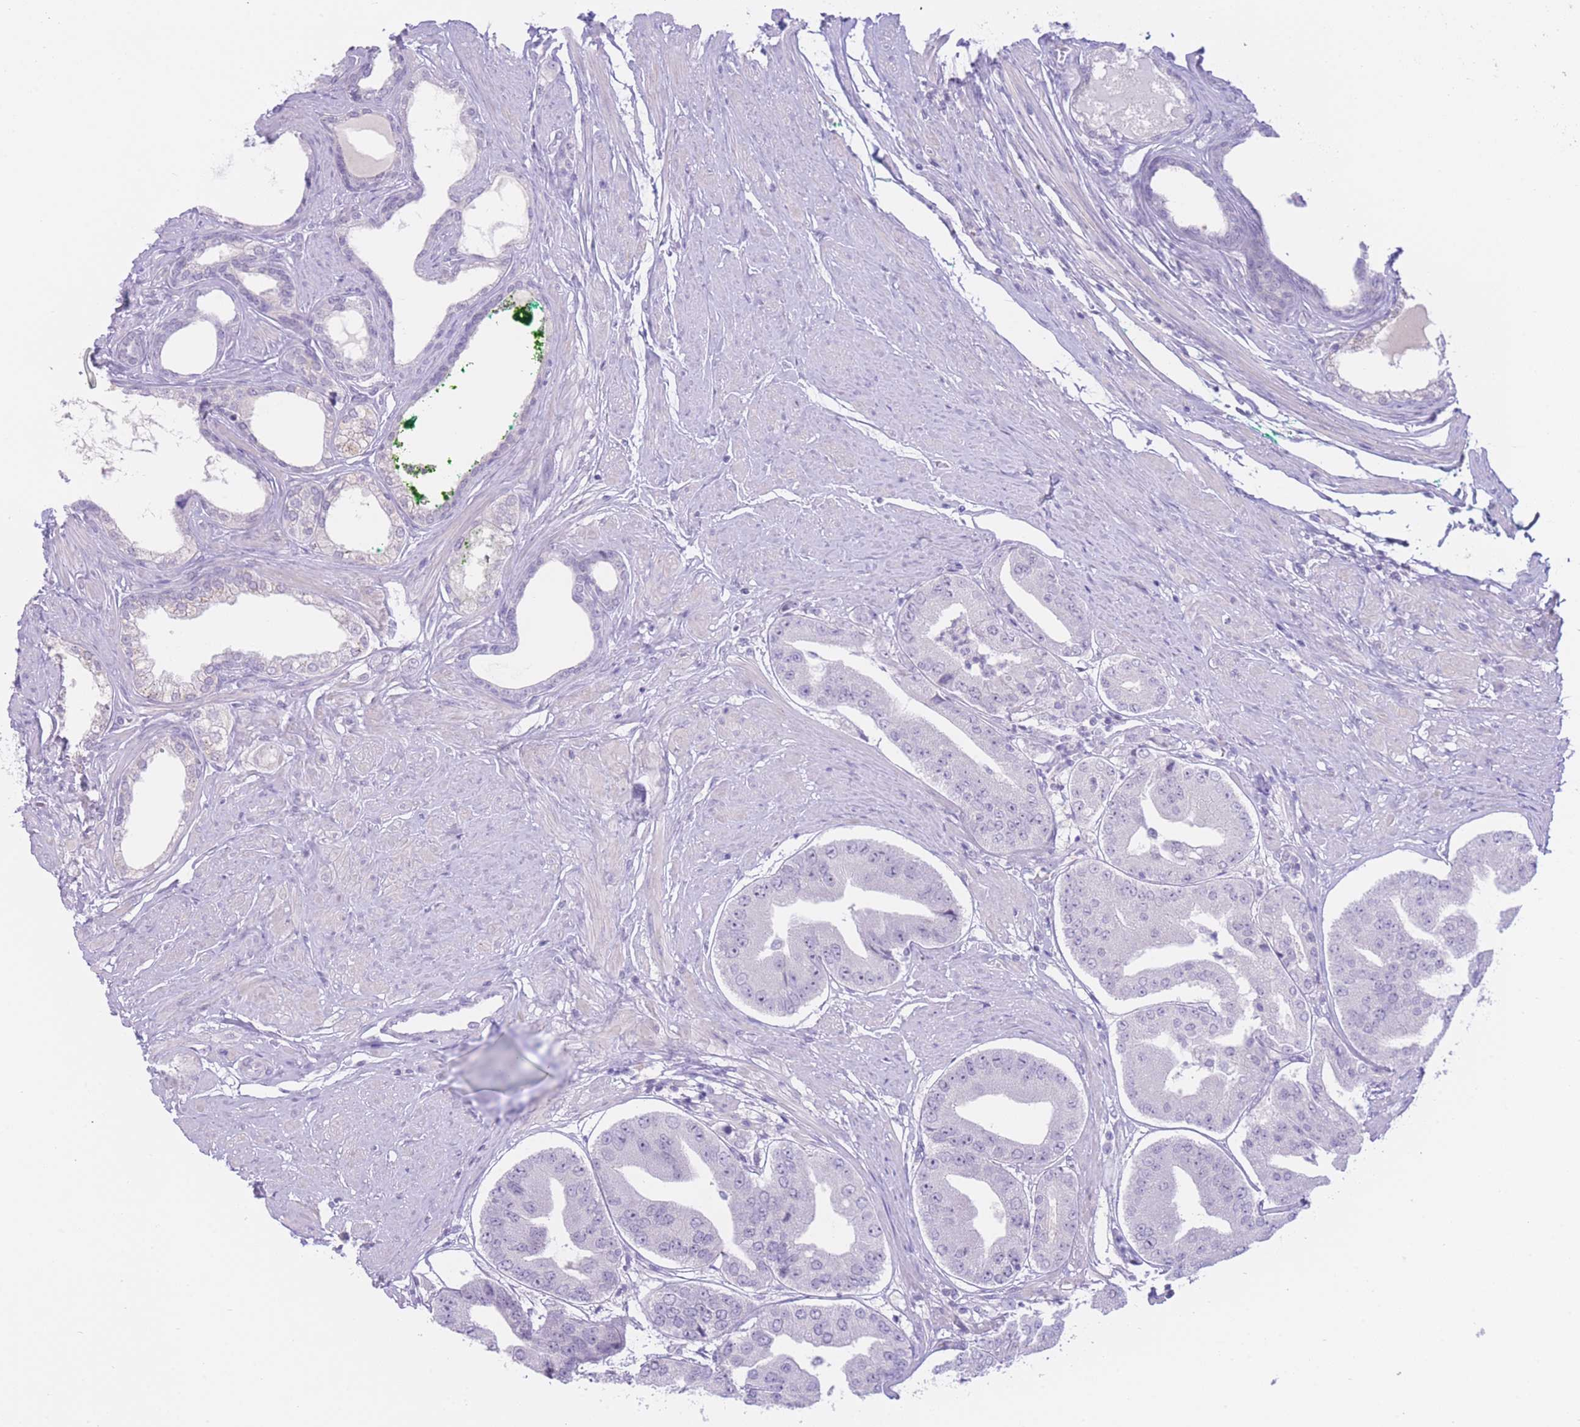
{"staining": {"intensity": "negative", "quantity": "none", "location": "none"}, "tissue": "prostate cancer", "cell_type": "Tumor cells", "image_type": "cancer", "snomed": [{"axis": "morphology", "description": "Adenocarcinoma, High grade"}, {"axis": "topography", "description": "Prostate"}], "caption": "Protein analysis of prostate cancer displays no significant expression in tumor cells.", "gene": "ZNF212", "patient": {"sex": "male", "age": 63}}